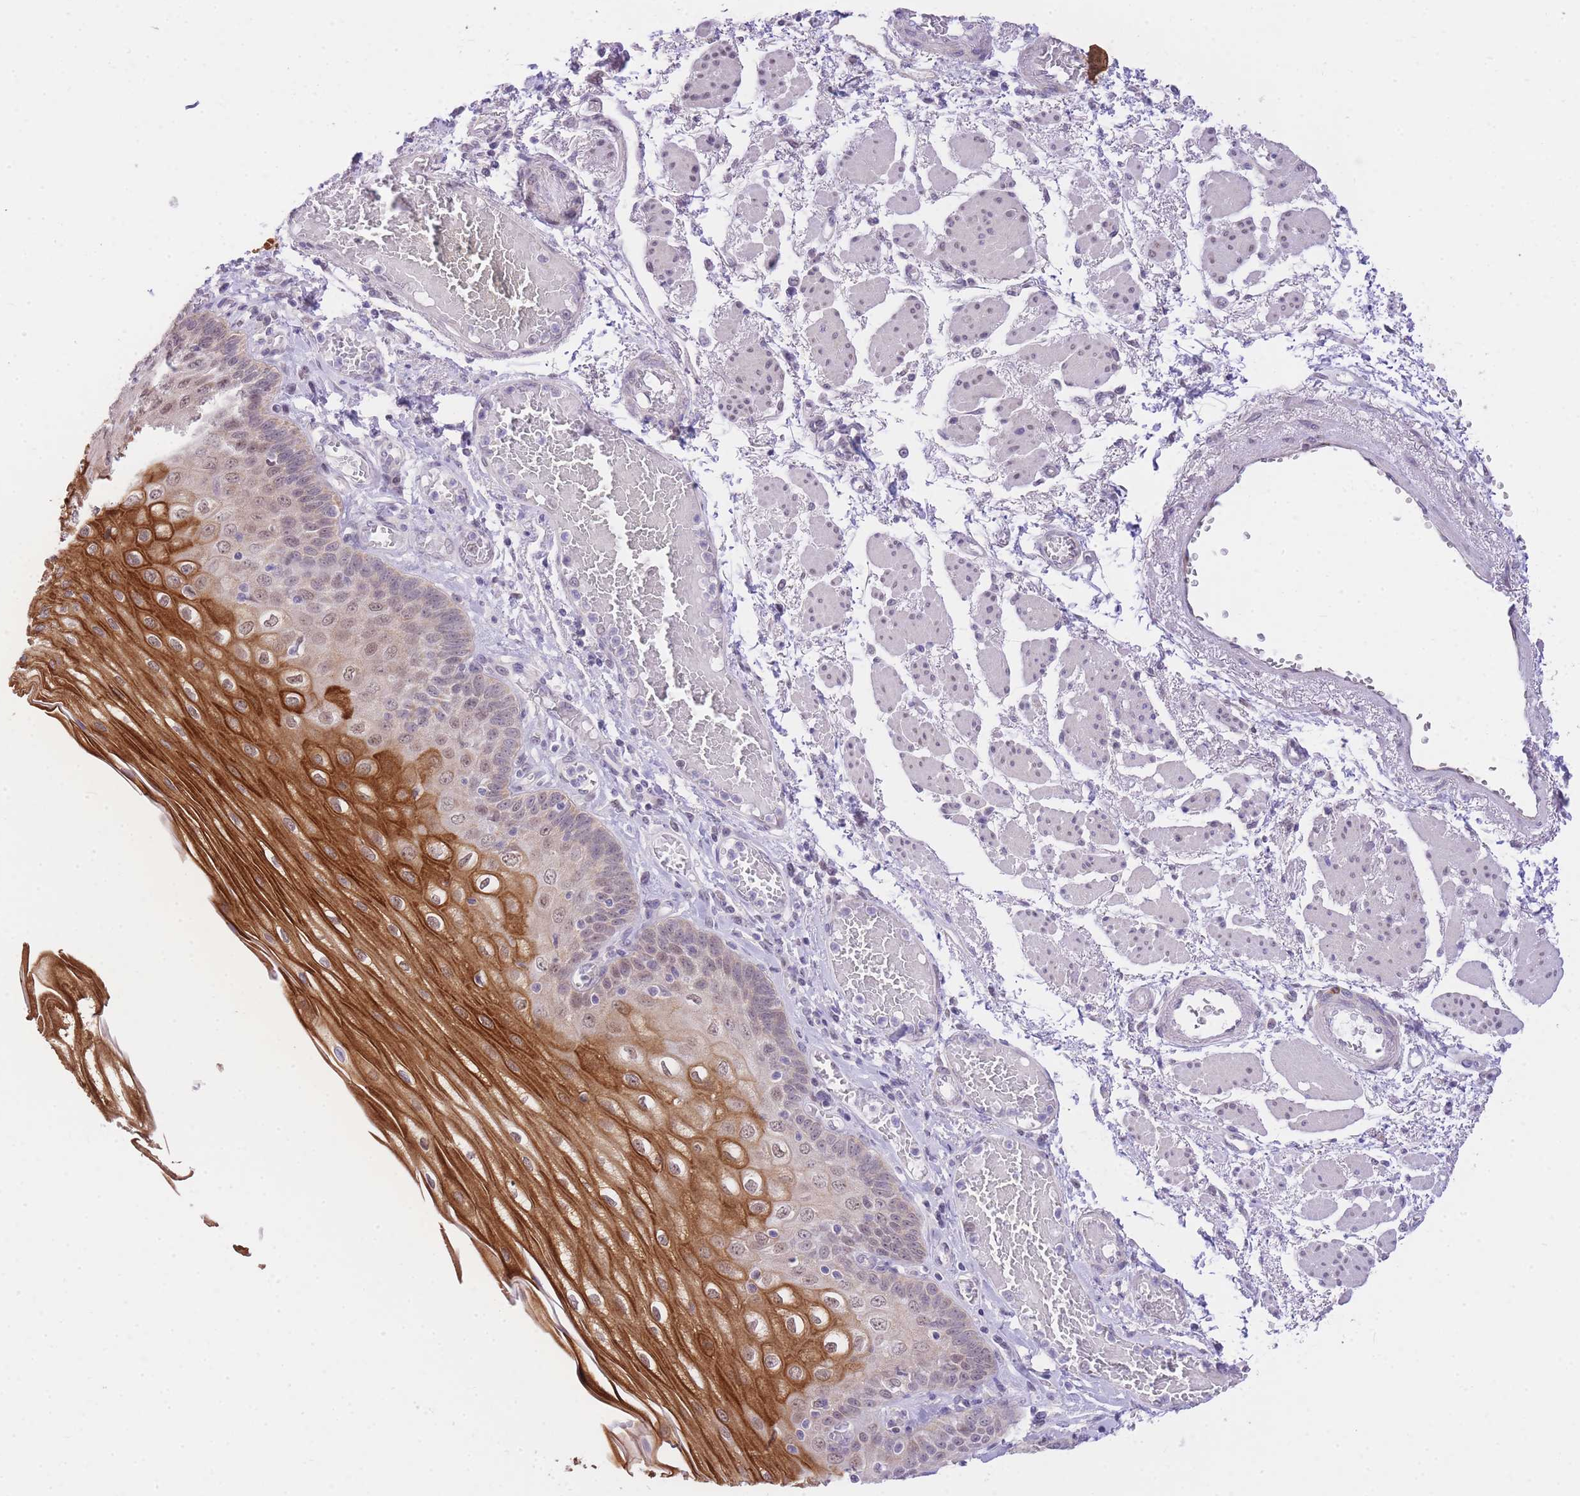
{"staining": {"intensity": "strong", "quantity": "25%-75%", "location": "cytoplasmic/membranous,nuclear"}, "tissue": "esophagus", "cell_type": "Squamous epithelial cells", "image_type": "normal", "snomed": [{"axis": "morphology", "description": "Normal tissue, NOS"}, {"axis": "topography", "description": "Esophagus"}], "caption": "This is a micrograph of immunohistochemistry (IHC) staining of benign esophagus, which shows strong staining in the cytoplasmic/membranous,nuclear of squamous epithelial cells.", "gene": "UBXN7", "patient": {"sex": "male", "age": 81}}